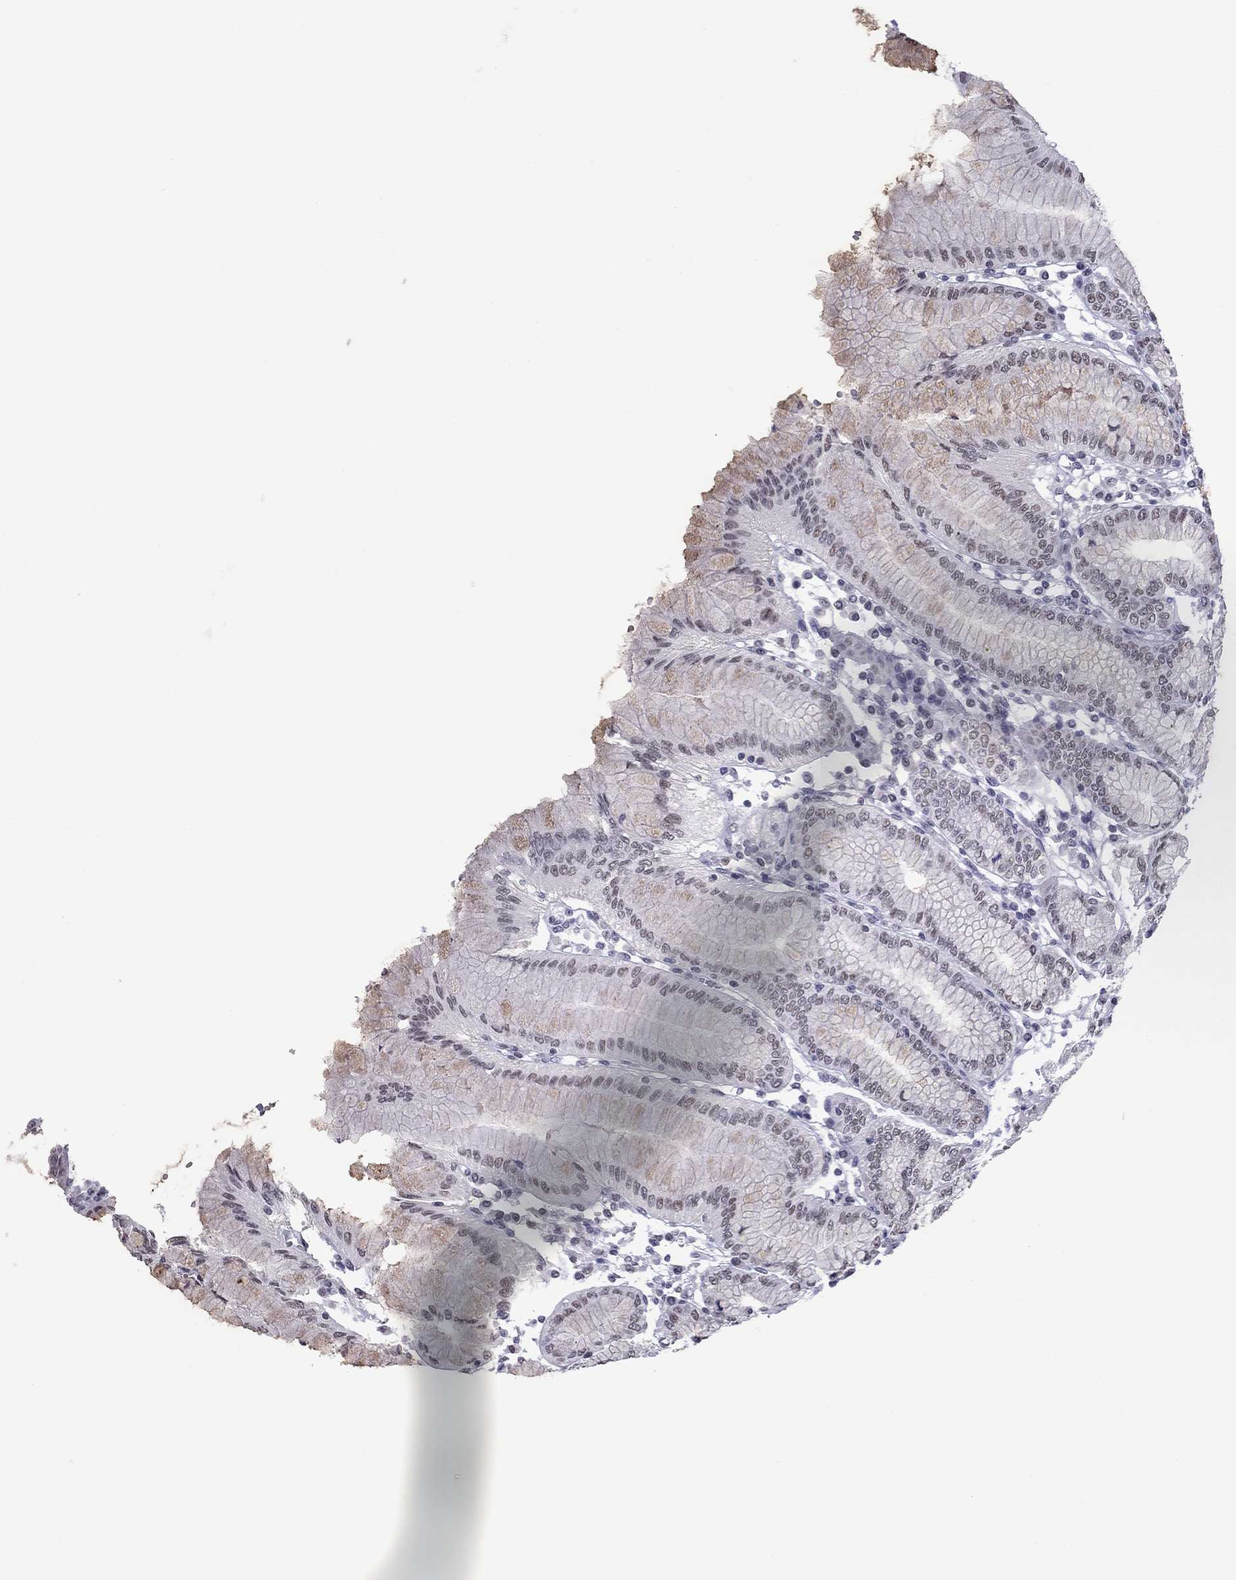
{"staining": {"intensity": "weak", "quantity": "25%-75%", "location": "nuclear"}, "tissue": "stomach", "cell_type": "Glandular cells", "image_type": "normal", "snomed": [{"axis": "morphology", "description": "Normal tissue, NOS"}, {"axis": "topography", "description": "Skeletal muscle"}, {"axis": "topography", "description": "Stomach"}], "caption": "IHC (DAB (3,3'-diaminobenzidine)) staining of benign stomach exhibits weak nuclear protein staining in about 25%-75% of glandular cells.", "gene": "PPP1R3A", "patient": {"sex": "female", "age": 57}}